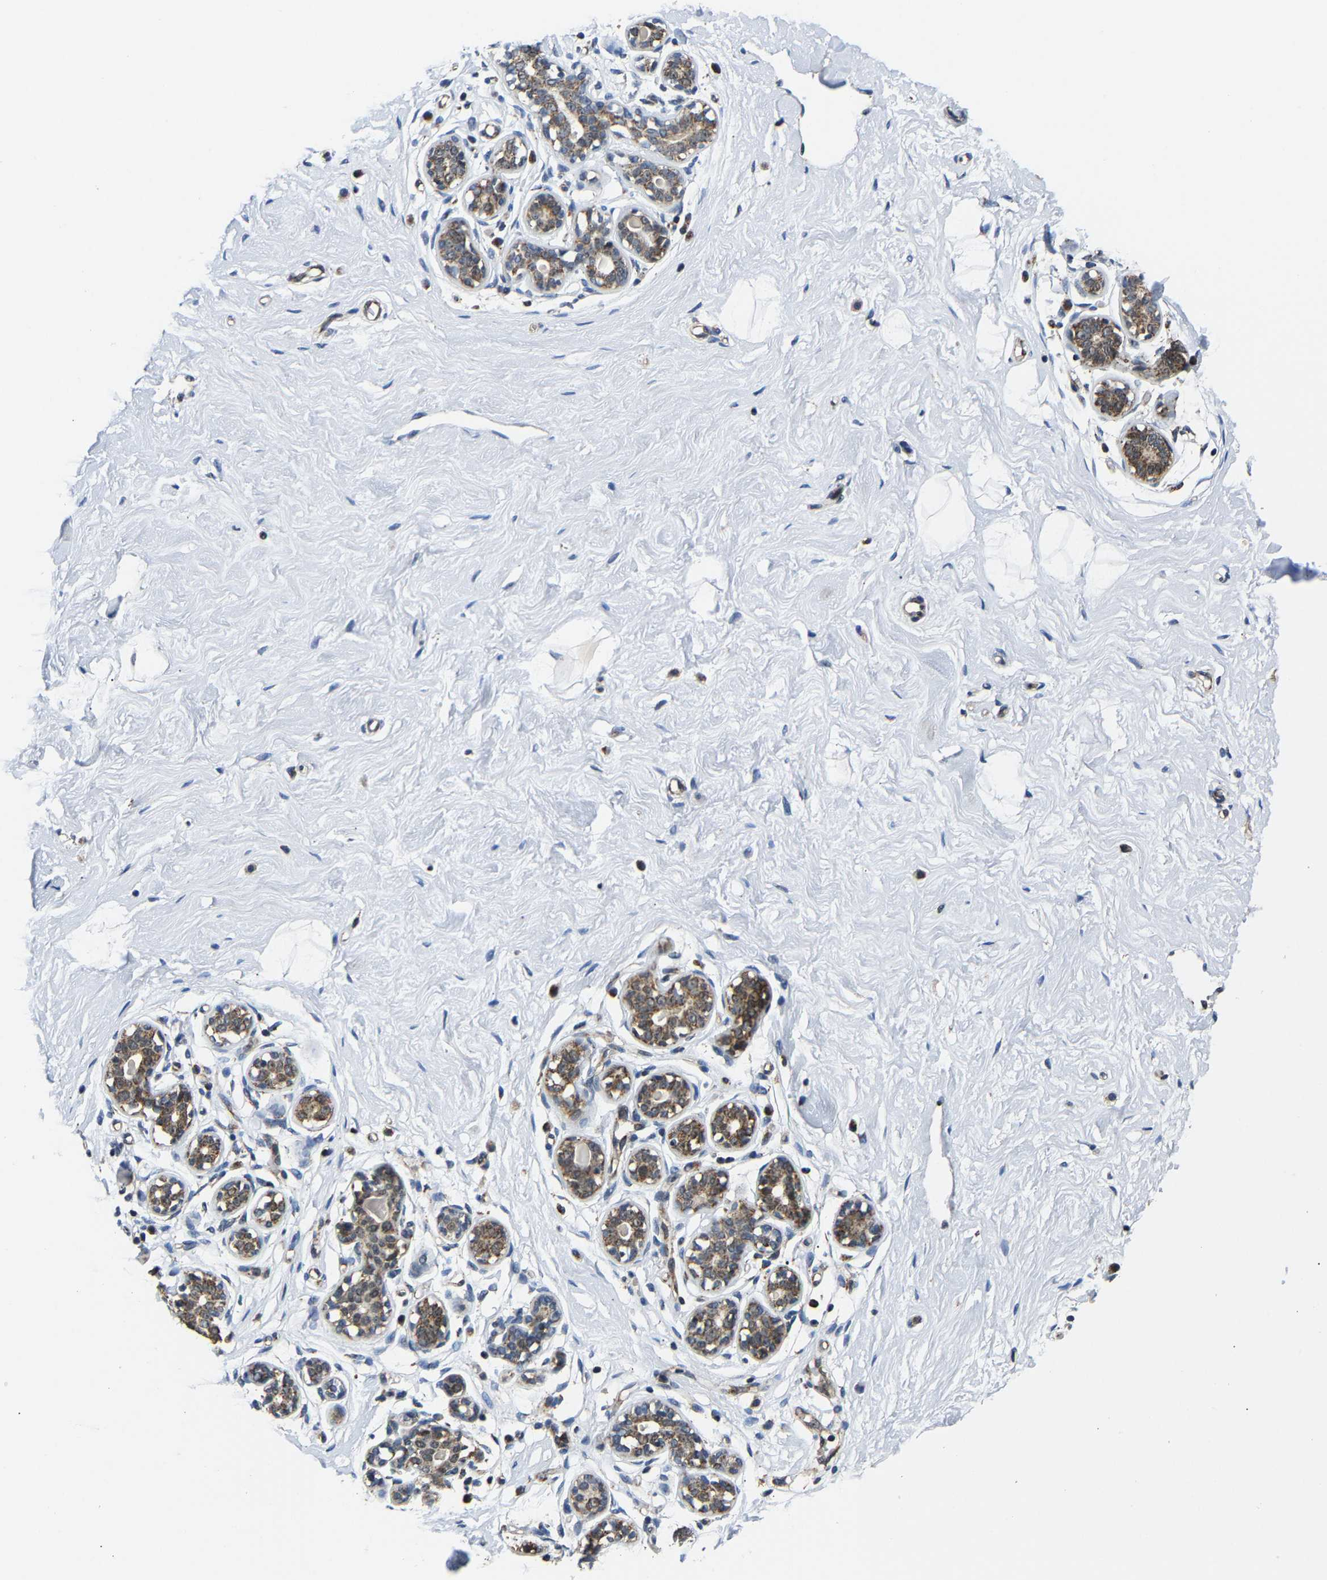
{"staining": {"intensity": "negative", "quantity": "none", "location": "none"}, "tissue": "breast", "cell_type": "Adipocytes", "image_type": "normal", "snomed": [{"axis": "morphology", "description": "Normal tissue, NOS"}, {"axis": "topography", "description": "Breast"}], "caption": "Immunohistochemical staining of benign human breast shows no significant expression in adipocytes. (DAB immunohistochemistry, high magnification).", "gene": "GIMAP7", "patient": {"sex": "female", "age": 23}}